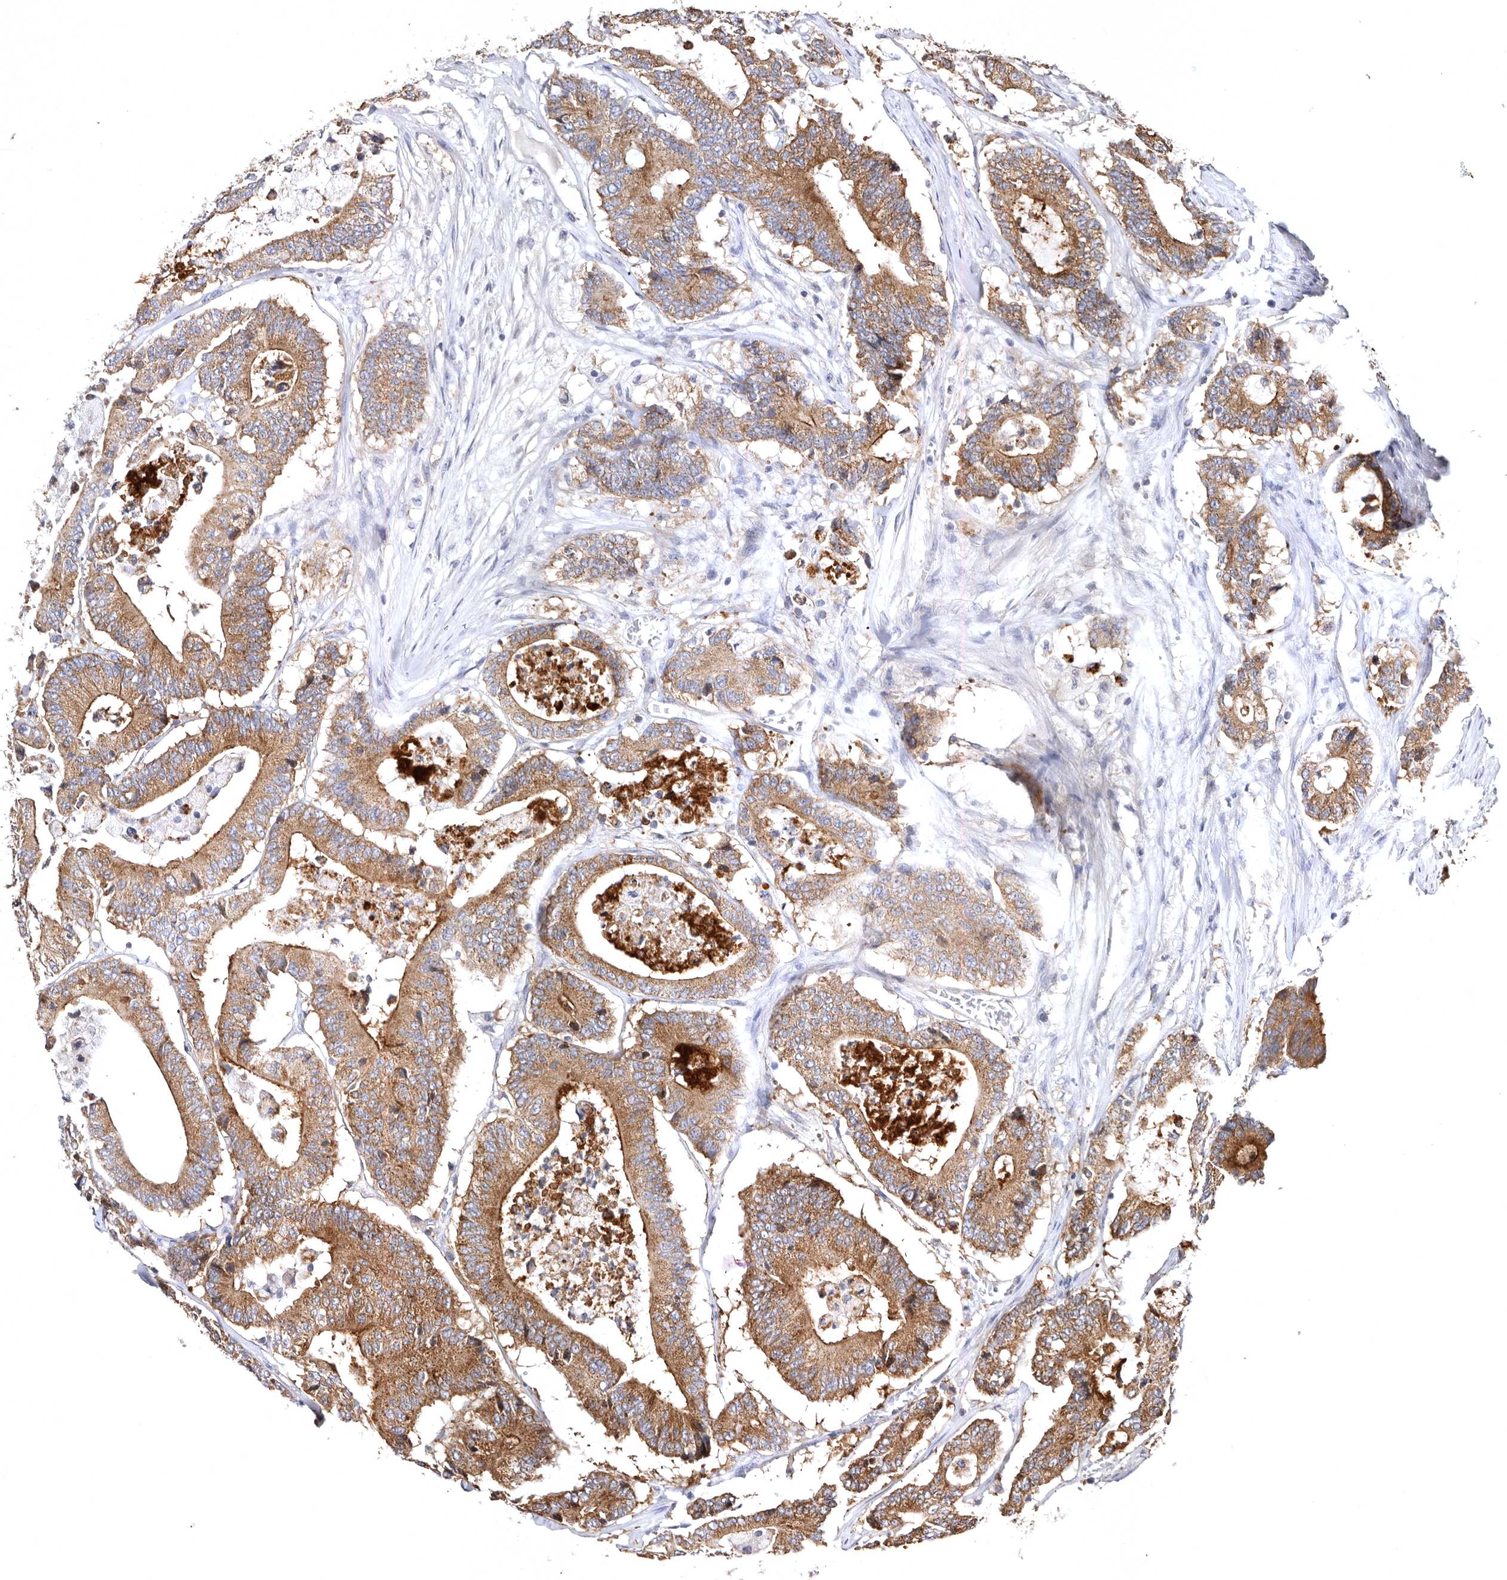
{"staining": {"intensity": "moderate", "quantity": ">75%", "location": "cytoplasmic/membranous"}, "tissue": "colorectal cancer", "cell_type": "Tumor cells", "image_type": "cancer", "snomed": [{"axis": "morphology", "description": "Adenocarcinoma, NOS"}, {"axis": "topography", "description": "Colon"}], "caption": "IHC histopathology image of neoplastic tissue: colorectal cancer stained using immunohistochemistry displays medium levels of moderate protein expression localized specifically in the cytoplasmic/membranous of tumor cells, appearing as a cytoplasmic/membranous brown color.", "gene": "BAIAP2L1", "patient": {"sex": "female", "age": 84}}